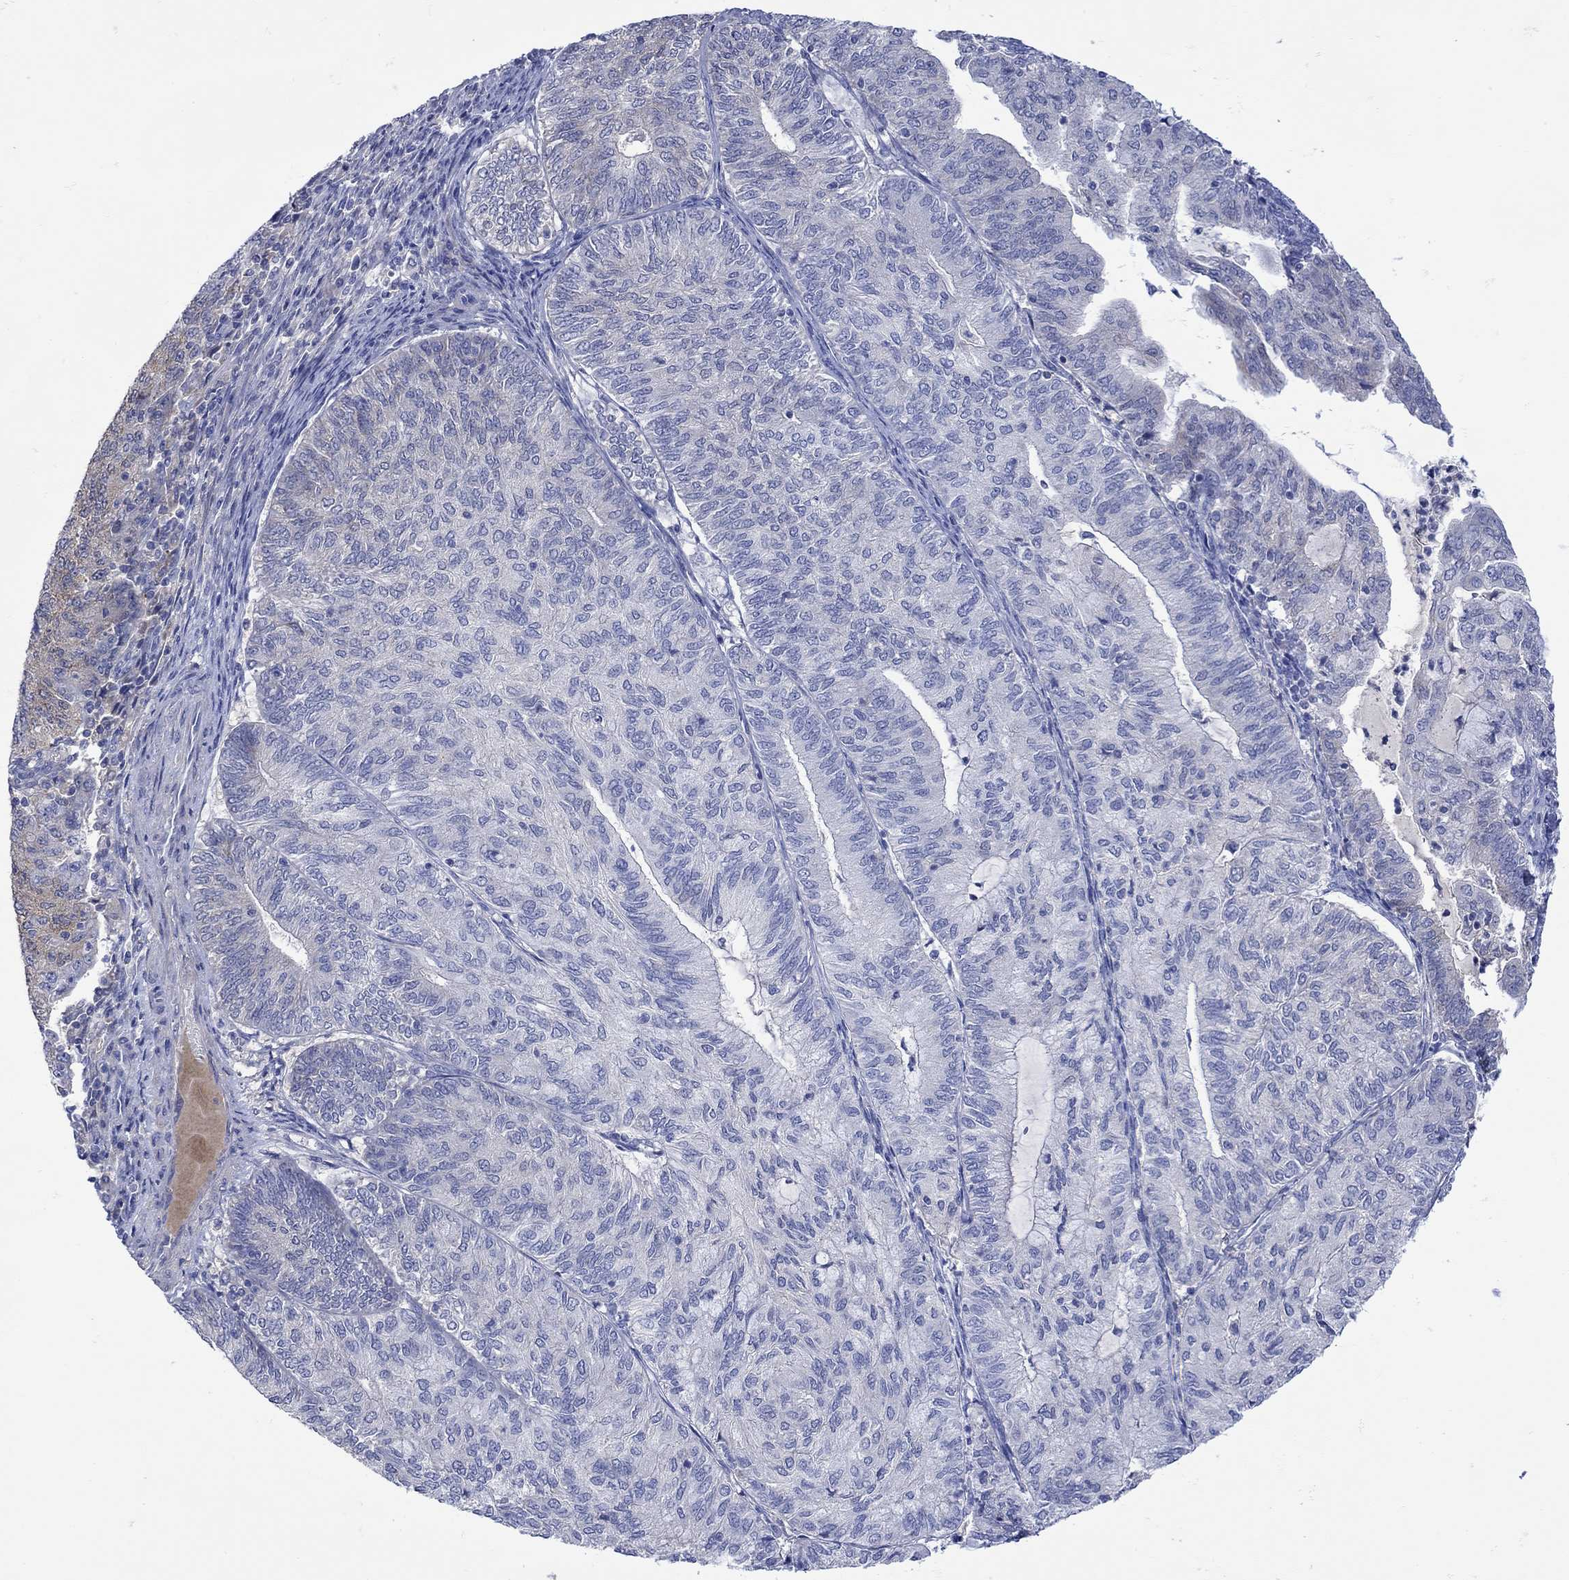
{"staining": {"intensity": "weak", "quantity": "<25%", "location": "cytoplasmic/membranous"}, "tissue": "endometrial cancer", "cell_type": "Tumor cells", "image_type": "cancer", "snomed": [{"axis": "morphology", "description": "Adenocarcinoma, NOS"}, {"axis": "topography", "description": "Endometrium"}], "caption": "IHC of human endometrial cancer reveals no positivity in tumor cells. (IHC, brightfield microscopy, high magnification).", "gene": "MSI1", "patient": {"sex": "female", "age": 82}}